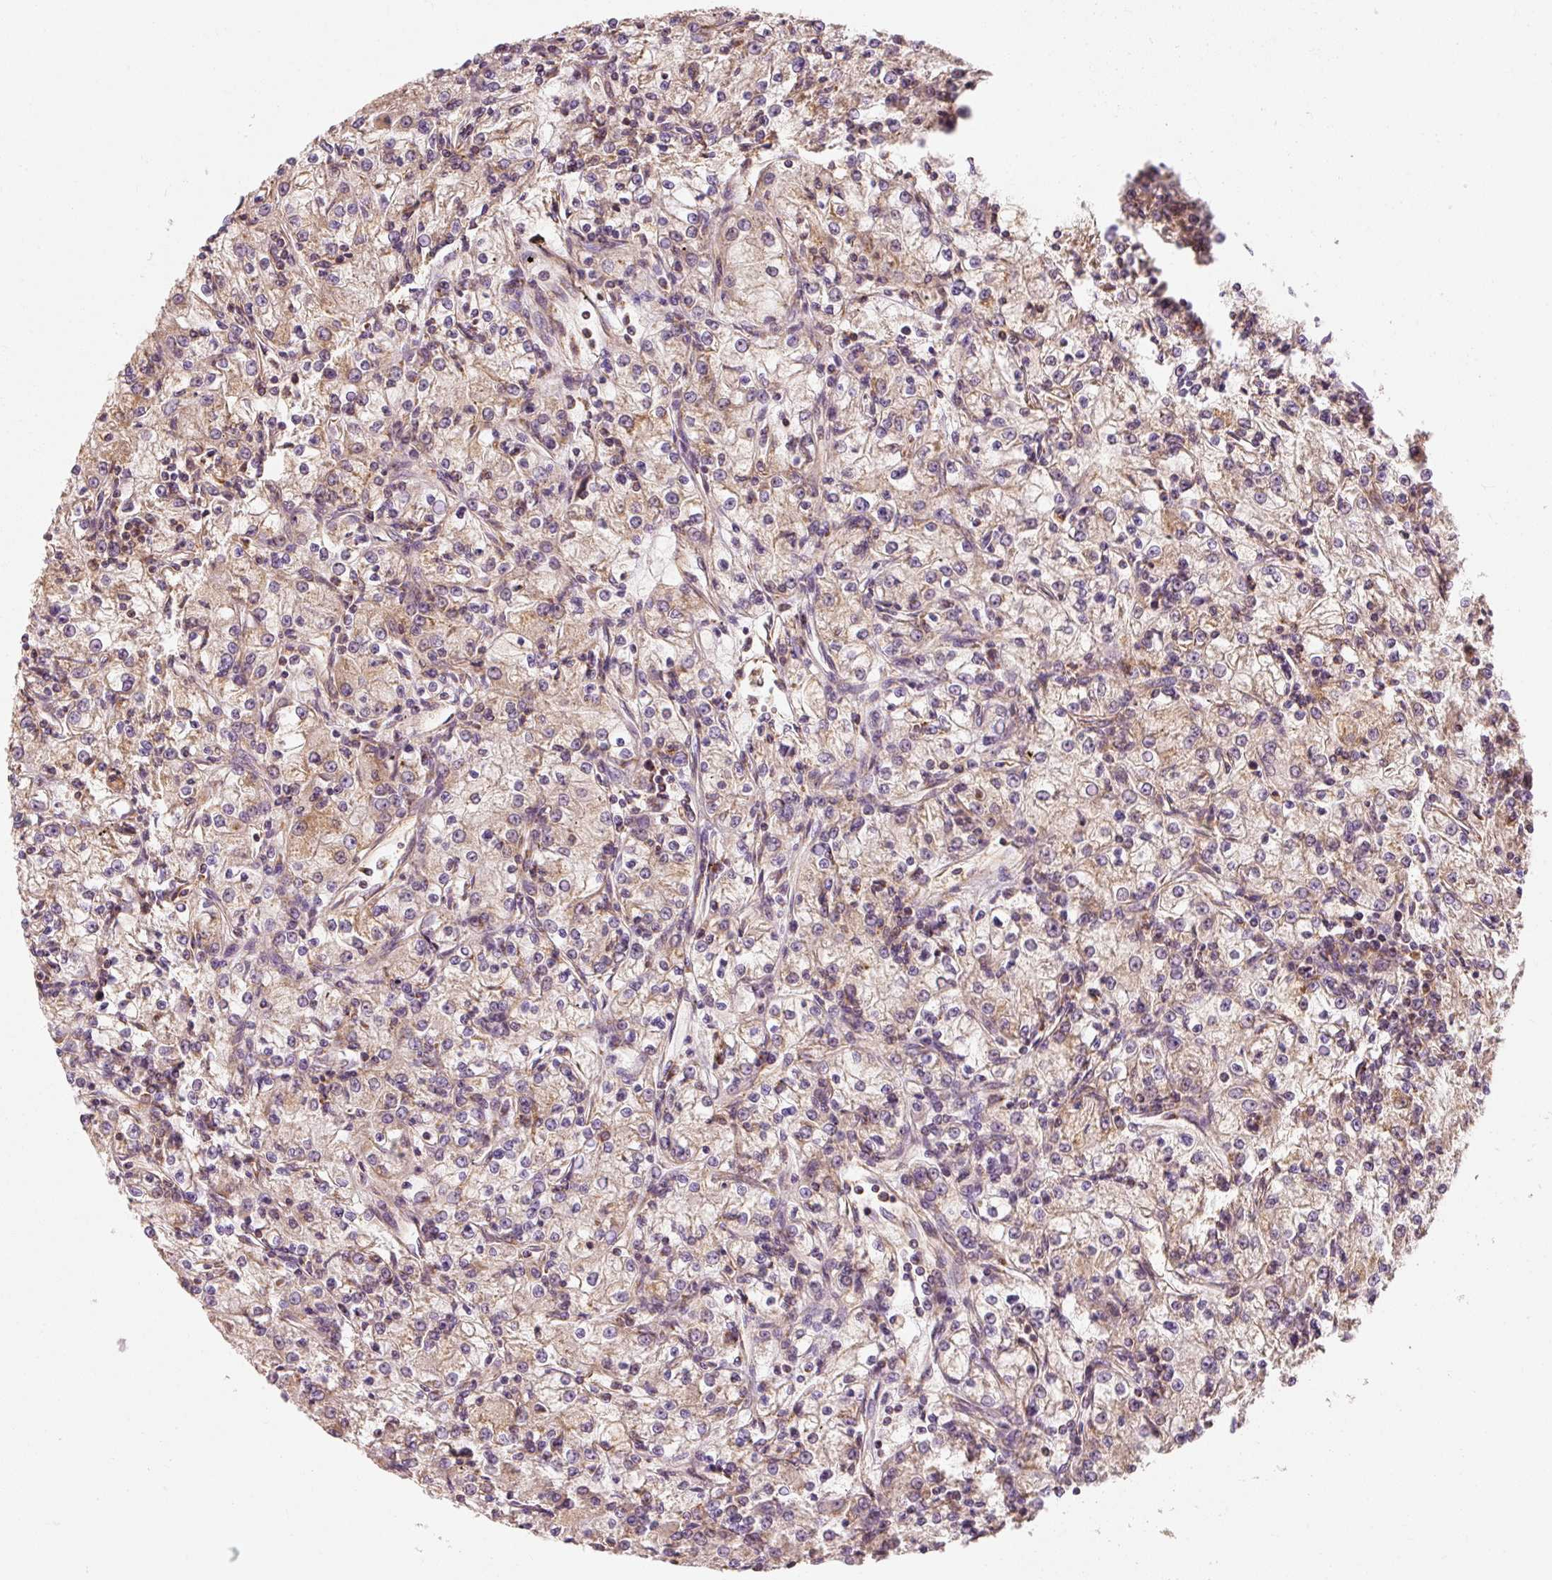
{"staining": {"intensity": "weak", "quantity": ">75%", "location": "cytoplasmic/membranous"}, "tissue": "renal cancer", "cell_type": "Tumor cells", "image_type": "cancer", "snomed": [{"axis": "morphology", "description": "Adenocarcinoma, NOS"}, {"axis": "topography", "description": "Kidney"}], "caption": "Immunohistochemical staining of renal adenocarcinoma reveals weak cytoplasmic/membranous protein positivity in approximately >75% of tumor cells.", "gene": "TOMM40", "patient": {"sex": "female", "age": 59}}